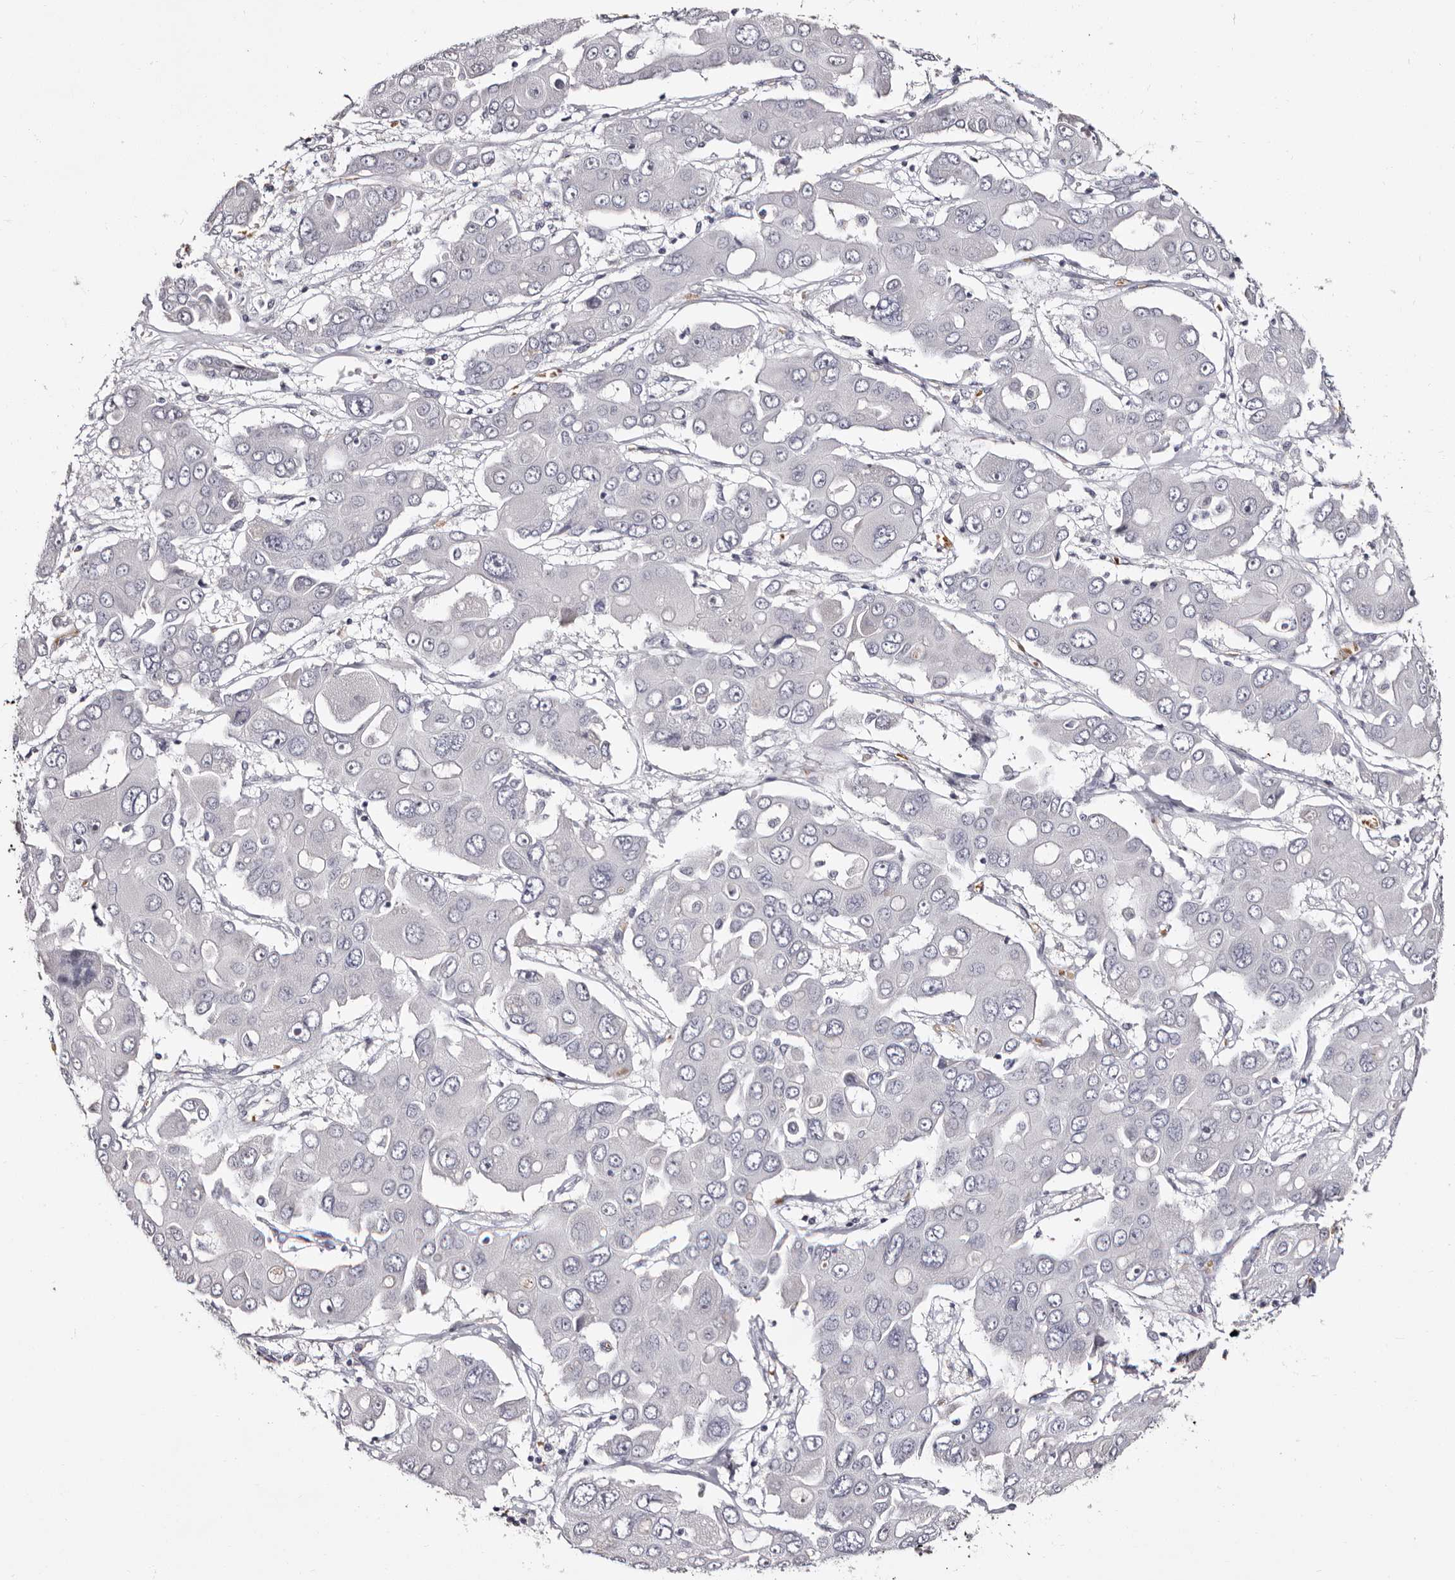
{"staining": {"intensity": "negative", "quantity": "none", "location": "none"}, "tissue": "liver cancer", "cell_type": "Tumor cells", "image_type": "cancer", "snomed": [{"axis": "morphology", "description": "Cholangiocarcinoma"}, {"axis": "topography", "description": "Liver"}], "caption": "High magnification brightfield microscopy of cholangiocarcinoma (liver) stained with DAB (3,3'-diaminobenzidine) (brown) and counterstained with hematoxylin (blue): tumor cells show no significant positivity. (Brightfield microscopy of DAB immunohistochemistry (IHC) at high magnification).", "gene": "BPGM", "patient": {"sex": "male", "age": 67}}